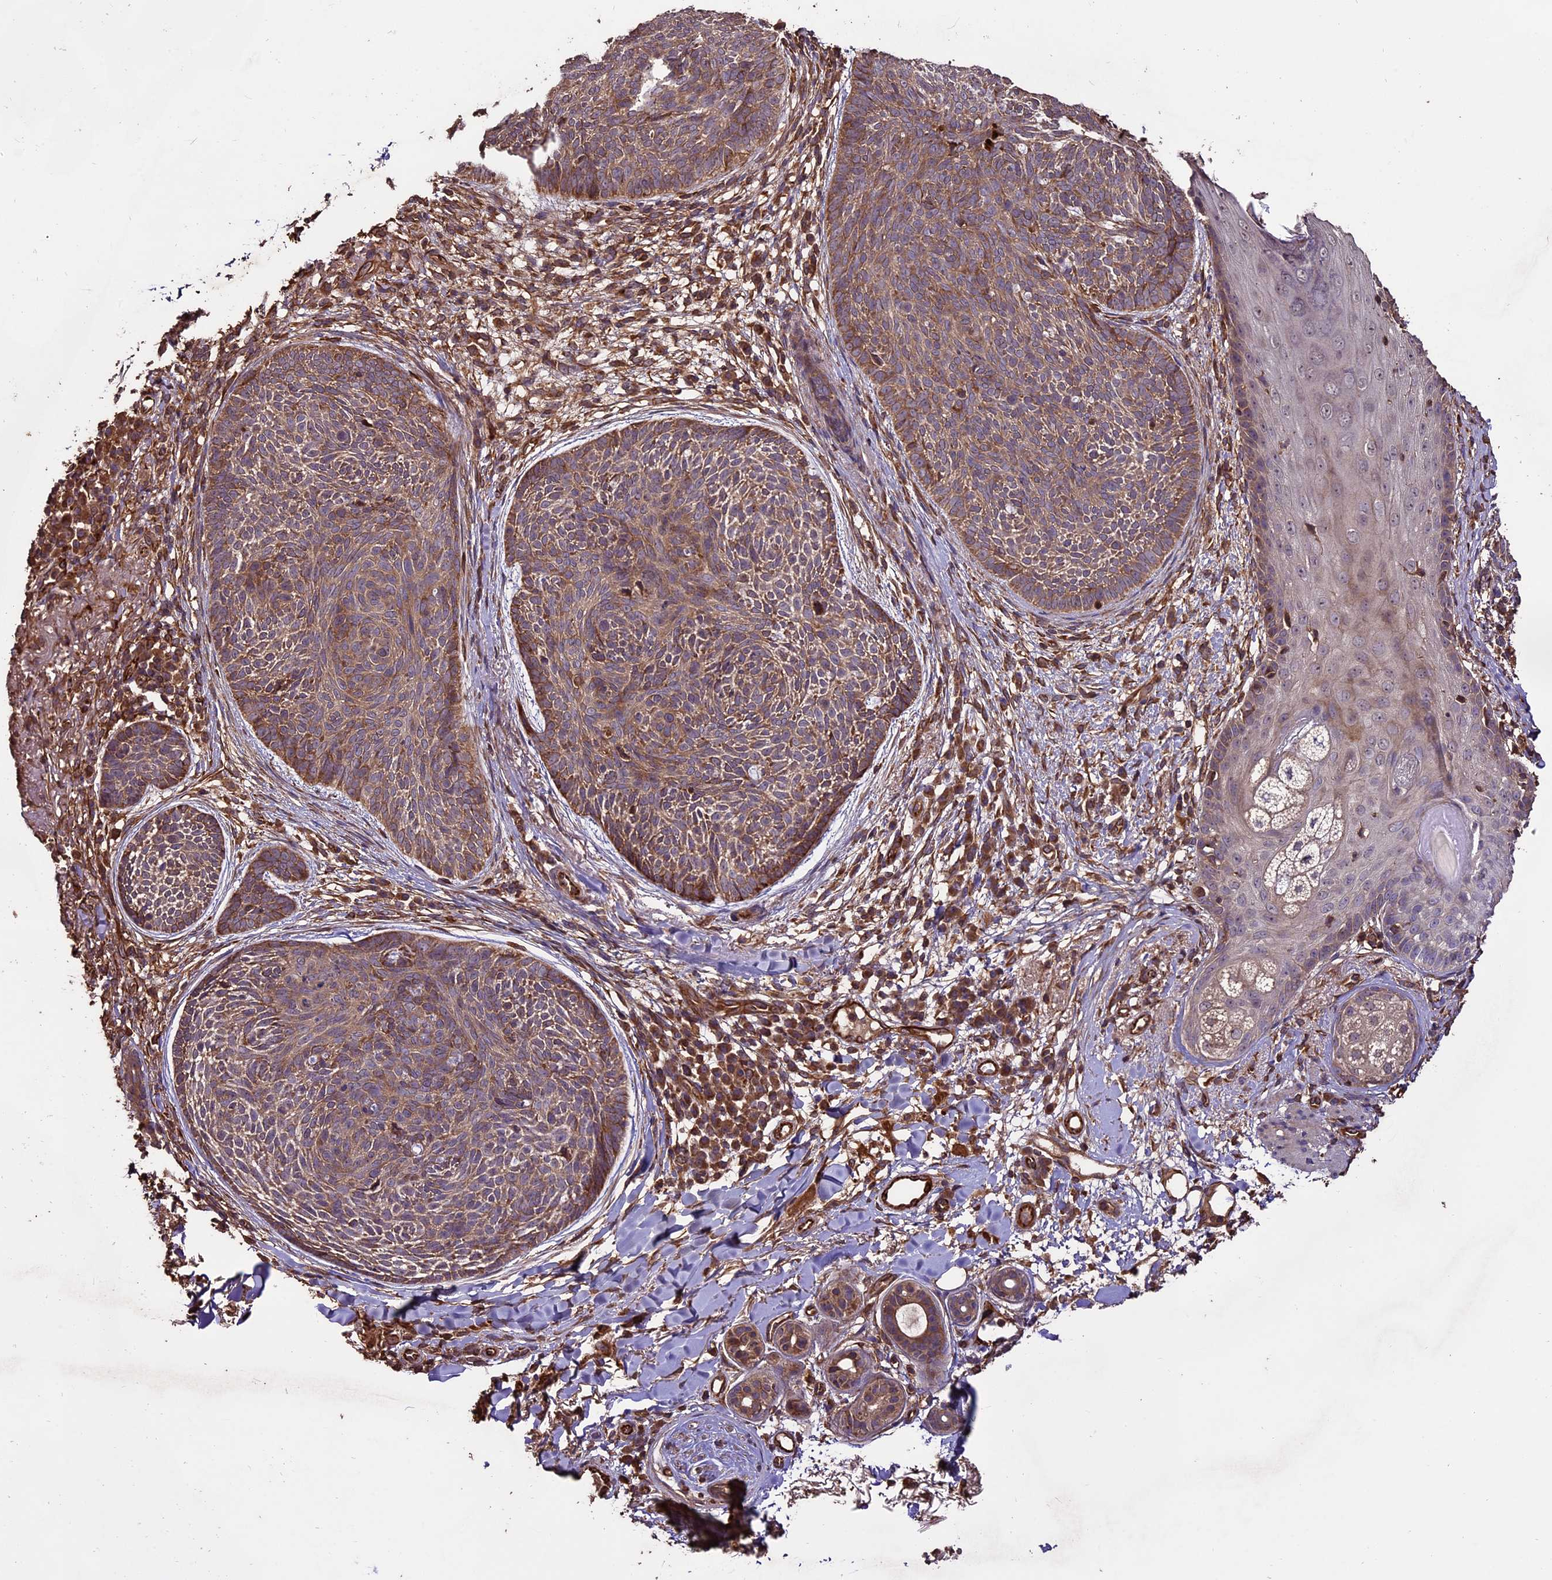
{"staining": {"intensity": "moderate", "quantity": ">75%", "location": "cytoplasmic/membranous"}, "tissue": "skin cancer", "cell_type": "Tumor cells", "image_type": "cancer", "snomed": [{"axis": "morphology", "description": "Basal cell carcinoma"}, {"axis": "topography", "description": "Skin"}], "caption": "Moderate cytoplasmic/membranous positivity for a protein is appreciated in about >75% of tumor cells of skin basal cell carcinoma using immunohistochemistry.", "gene": "TTLL10", "patient": {"sex": "male", "age": 85}}